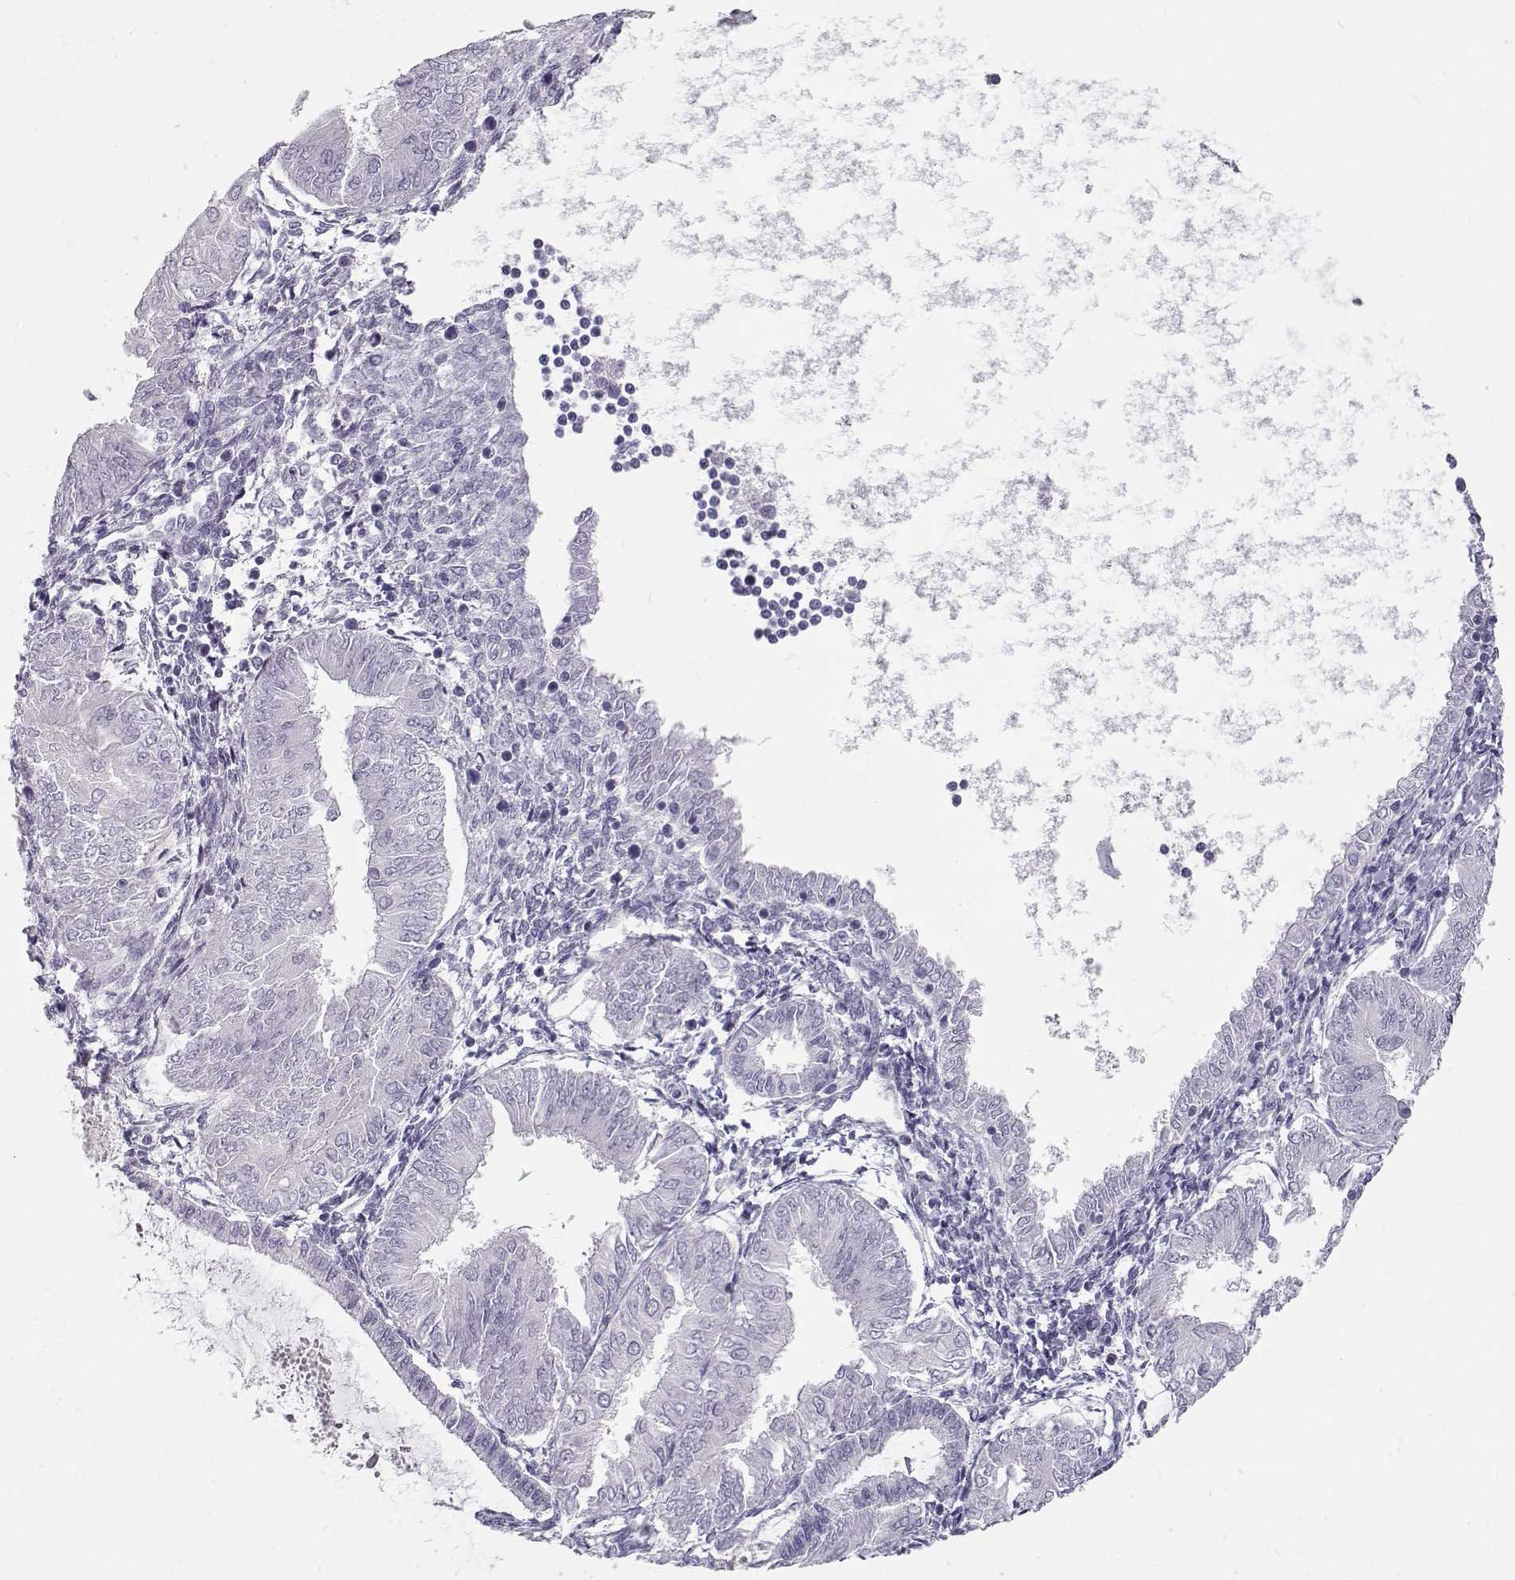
{"staining": {"intensity": "negative", "quantity": "none", "location": "none"}, "tissue": "endometrial cancer", "cell_type": "Tumor cells", "image_type": "cancer", "snomed": [{"axis": "morphology", "description": "Adenocarcinoma, NOS"}, {"axis": "topography", "description": "Endometrium"}], "caption": "A photomicrograph of human endometrial cancer is negative for staining in tumor cells.", "gene": "NUTM1", "patient": {"sex": "female", "age": 53}}